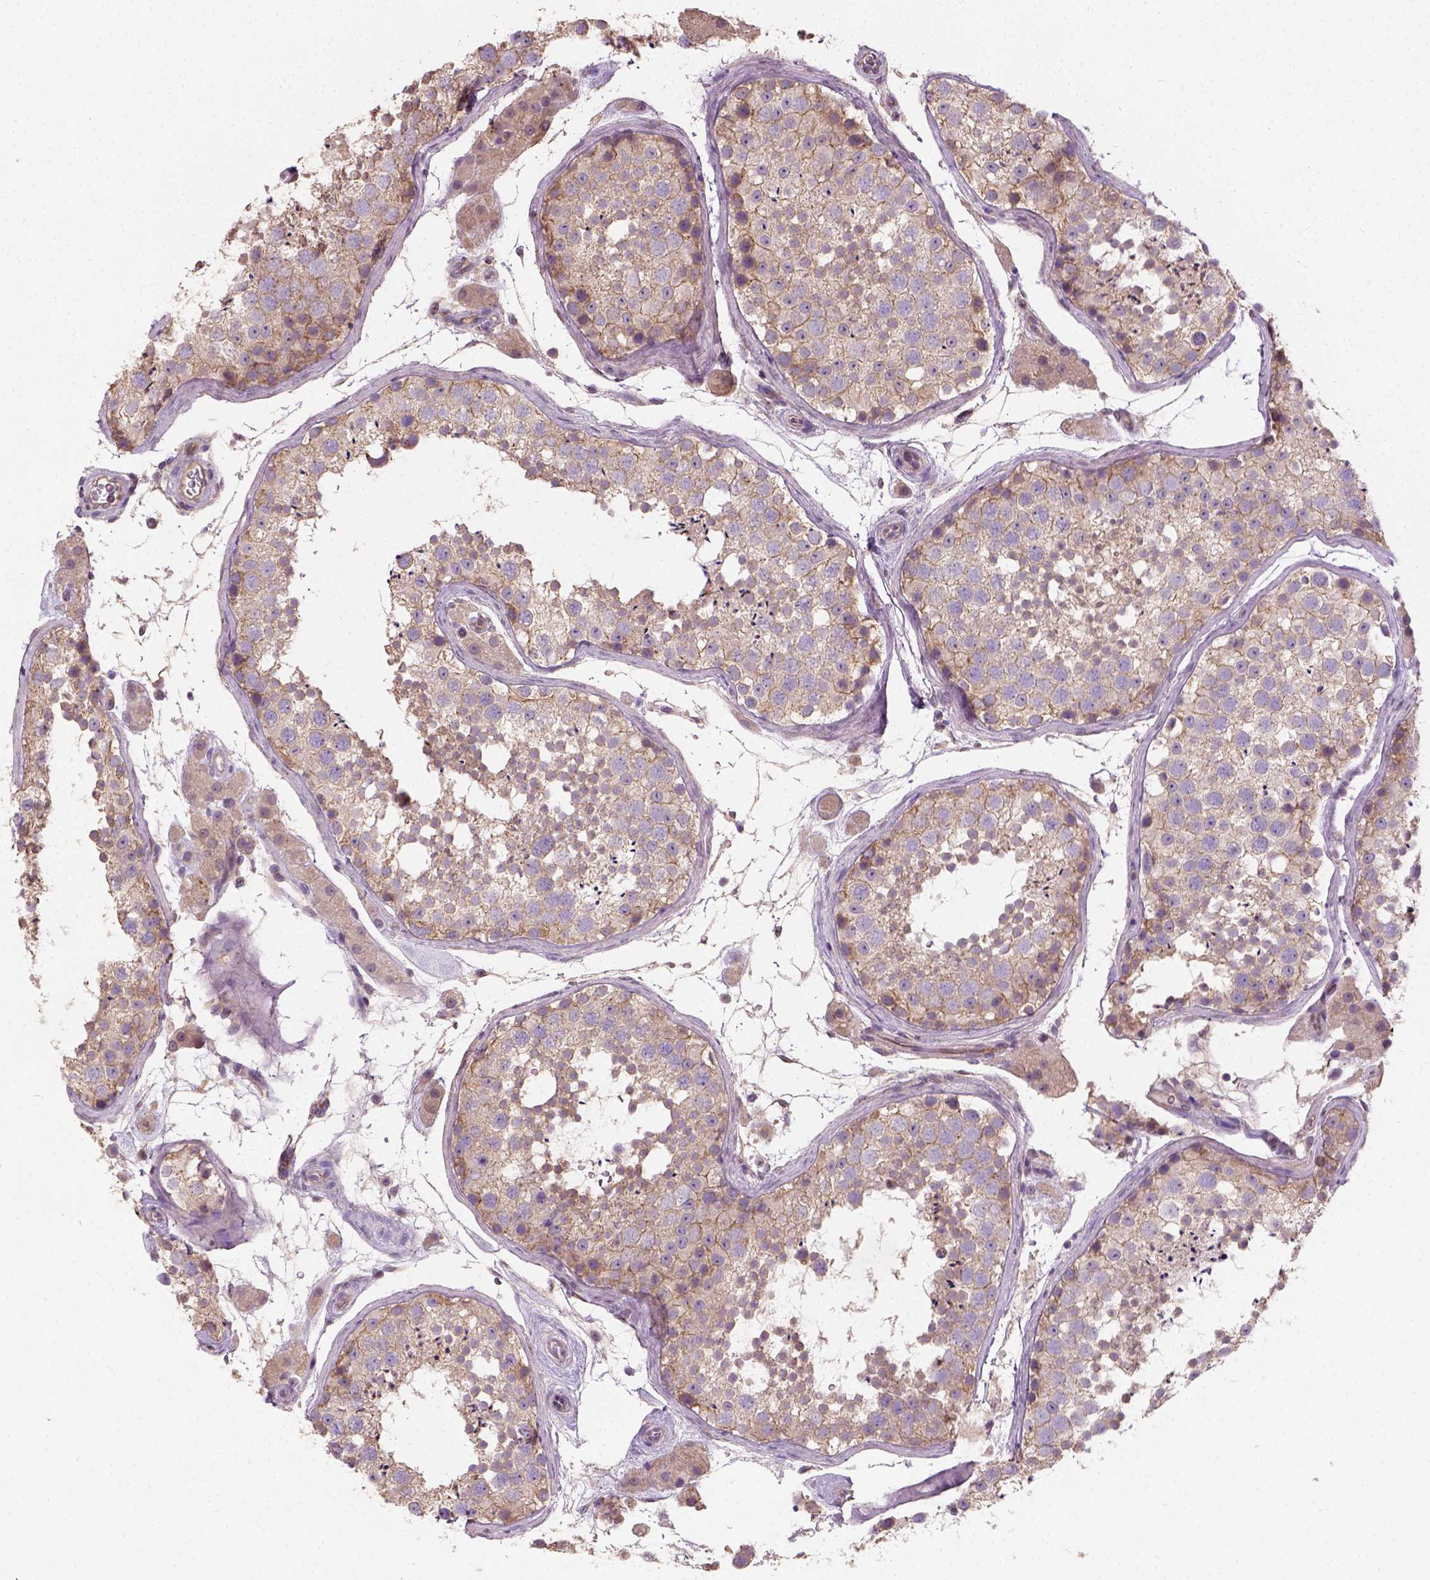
{"staining": {"intensity": "weak", "quantity": ">75%", "location": "cytoplasmic/membranous,nuclear"}, "tissue": "testis", "cell_type": "Cells in seminiferous ducts", "image_type": "normal", "snomed": [{"axis": "morphology", "description": "Normal tissue, NOS"}, {"axis": "topography", "description": "Testis"}], "caption": "Protein staining demonstrates weak cytoplasmic/membranous,nuclear staining in about >75% of cells in seminiferous ducts in benign testis. Using DAB (3,3'-diaminobenzidine) (brown) and hematoxylin (blue) stains, captured at high magnification using brightfield microscopy.", "gene": "CRACR2A", "patient": {"sex": "male", "age": 41}}